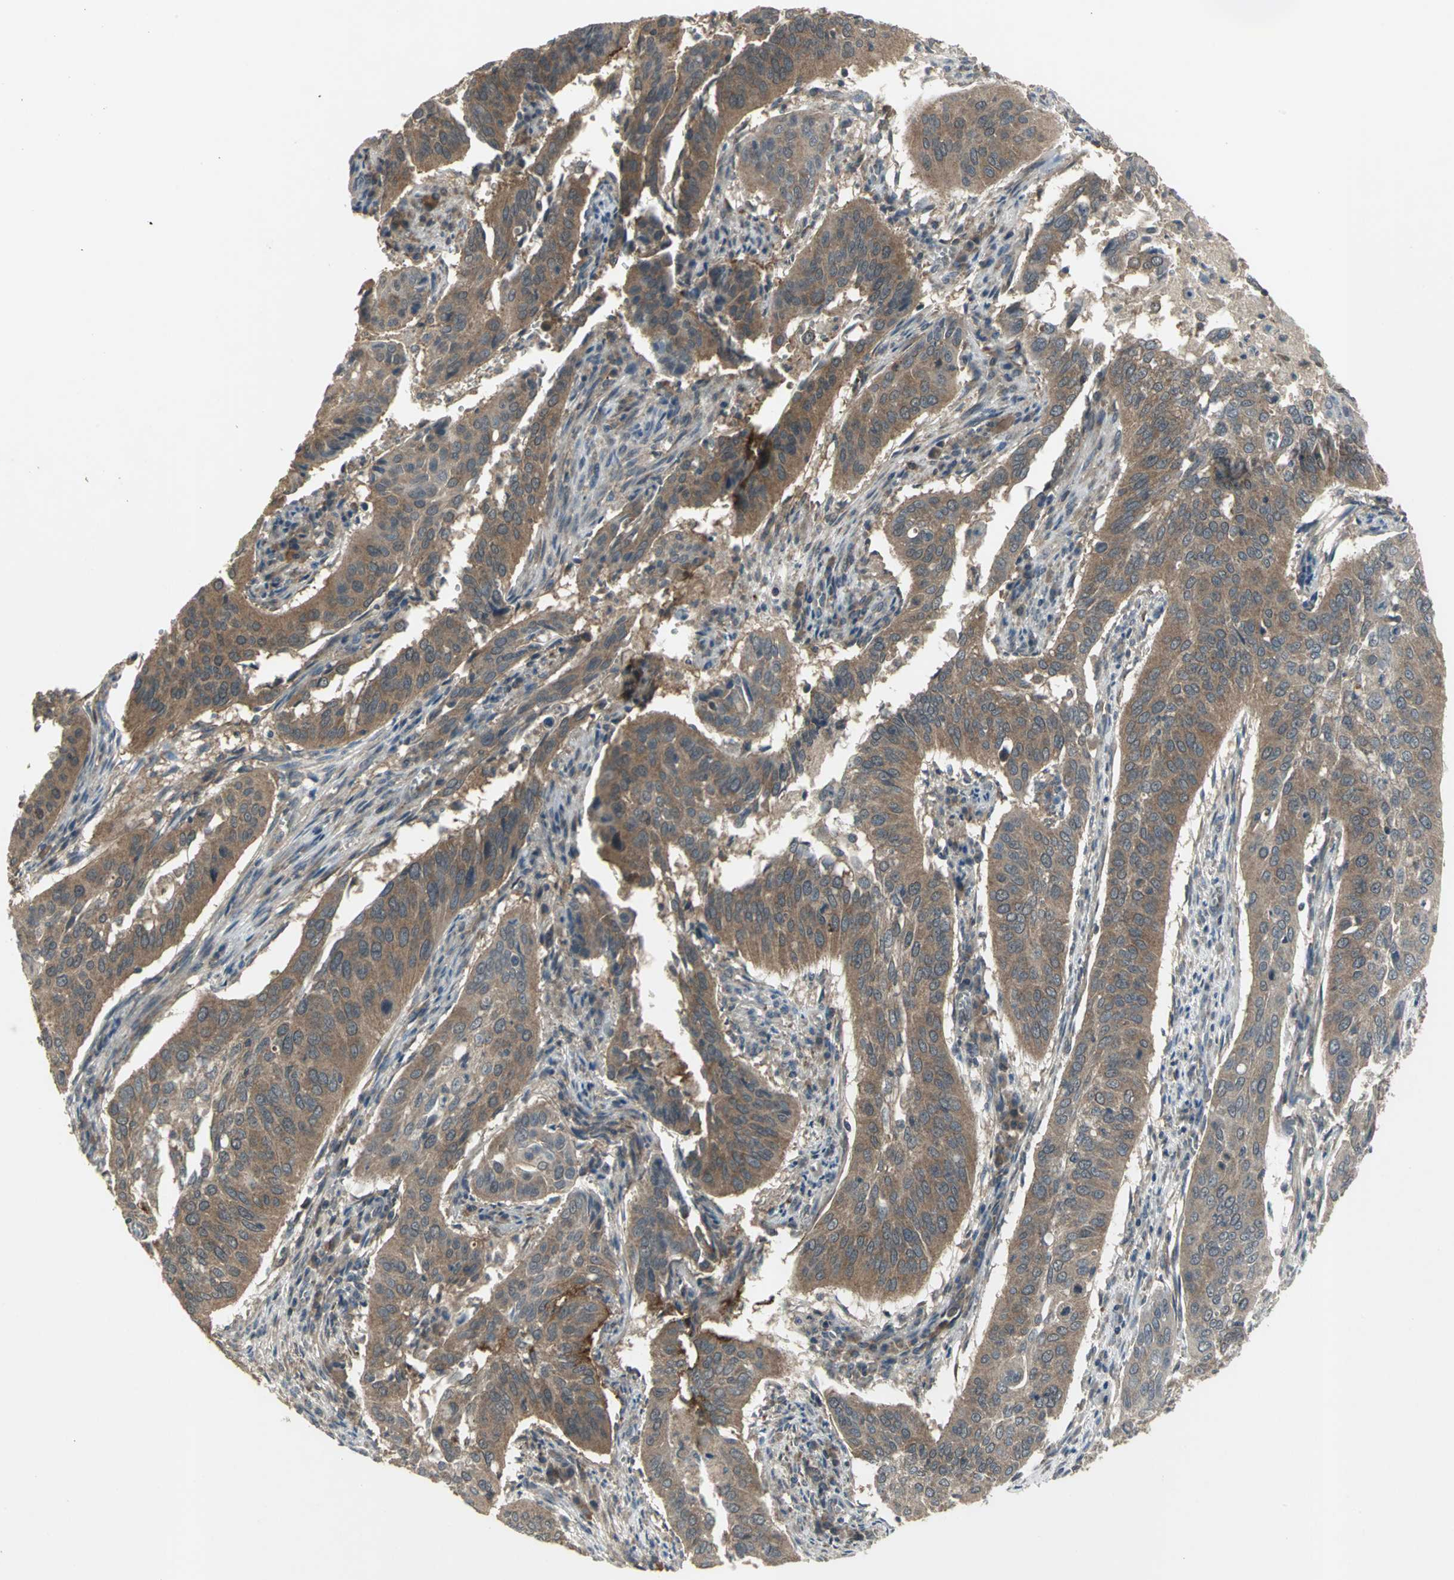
{"staining": {"intensity": "moderate", "quantity": ">75%", "location": "cytoplasmic/membranous"}, "tissue": "cervical cancer", "cell_type": "Tumor cells", "image_type": "cancer", "snomed": [{"axis": "morphology", "description": "Squamous cell carcinoma, NOS"}, {"axis": "topography", "description": "Cervix"}], "caption": "Tumor cells demonstrate medium levels of moderate cytoplasmic/membranous positivity in about >75% of cells in human cervical cancer. The staining was performed using DAB to visualize the protein expression in brown, while the nuclei were stained in blue with hematoxylin (Magnification: 20x).", "gene": "KEAP1", "patient": {"sex": "female", "age": 39}}